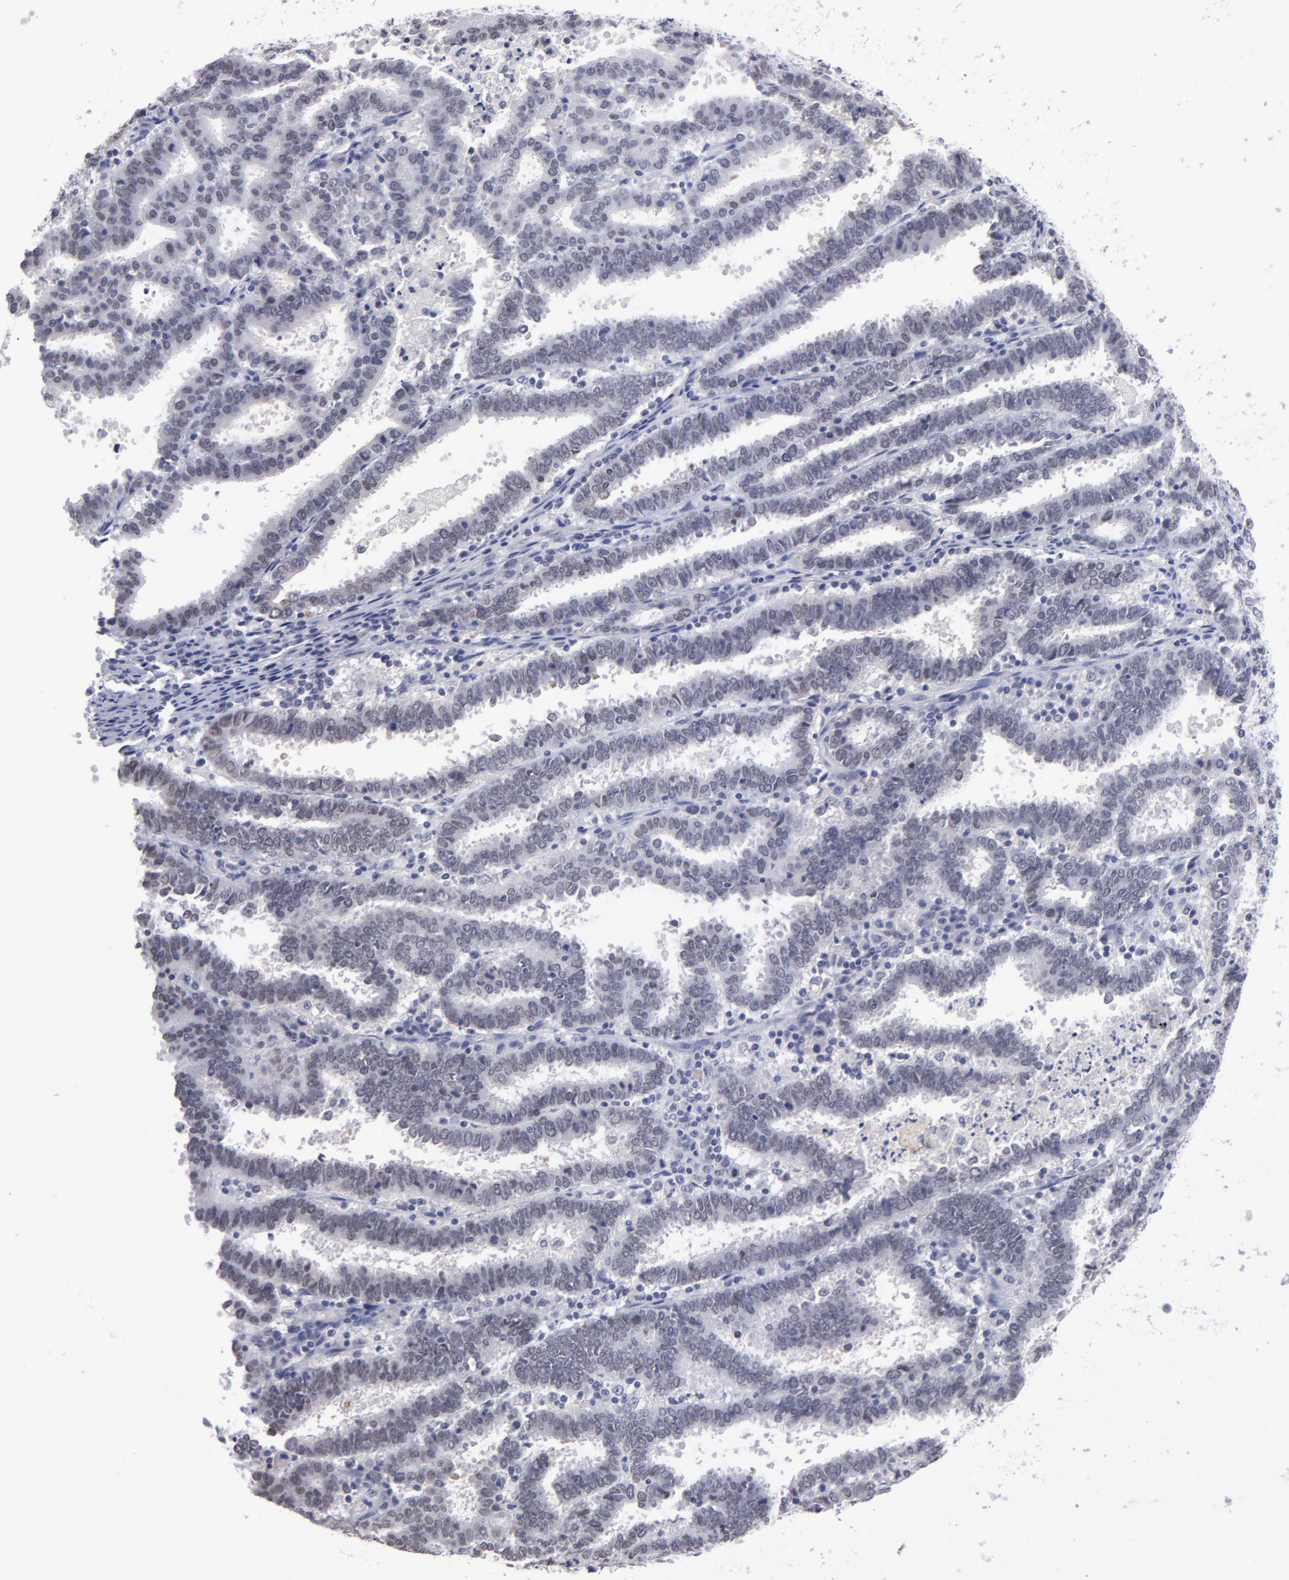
{"staining": {"intensity": "weak", "quantity": ">75%", "location": "nuclear"}, "tissue": "endometrial cancer", "cell_type": "Tumor cells", "image_type": "cancer", "snomed": [{"axis": "morphology", "description": "Adenocarcinoma, NOS"}, {"axis": "topography", "description": "Uterus"}], "caption": "Adenocarcinoma (endometrial) was stained to show a protein in brown. There is low levels of weak nuclear staining in about >75% of tumor cells.", "gene": "TEX11", "patient": {"sex": "female", "age": 83}}